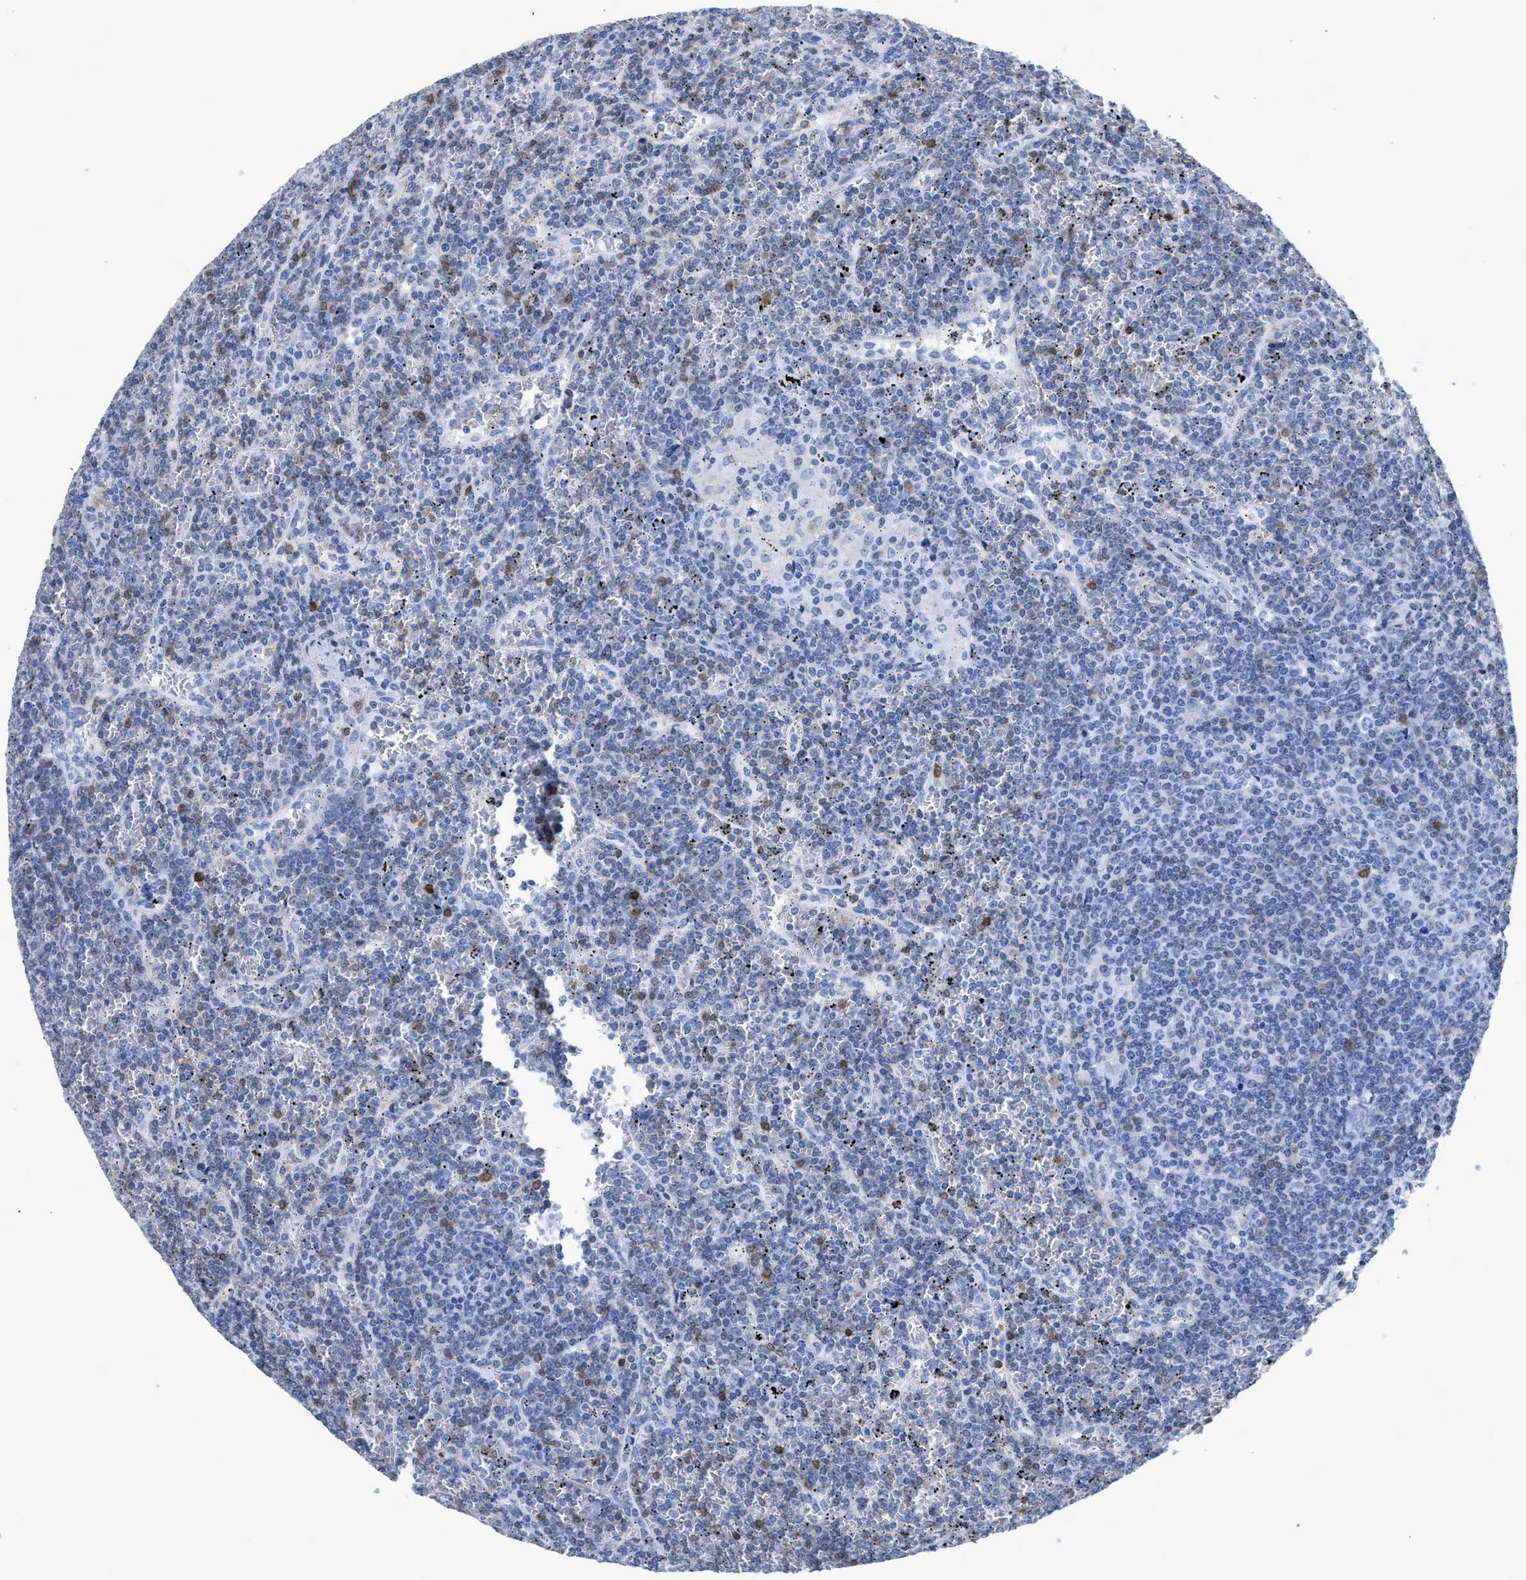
{"staining": {"intensity": "negative", "quantity": "none", "location": "none"}, "tissue": "lymphoma", "cell_type": "Tumor cells", "image_type": "cancer", "snomed": [{"axis": "morphology", "description": "Malignant lymphoma, non-Hodgkin's type, Low grade"}, {"axis": "topography", "description": "Spleen"}], "caption": "Immunohistochemistry (IHC) of human low-grade malignant lymphoma, non-Hodgkin's type displays no expression in tumor cells.", "gene": "CRYM", "patient": {"sex": "female", "age": 19}}